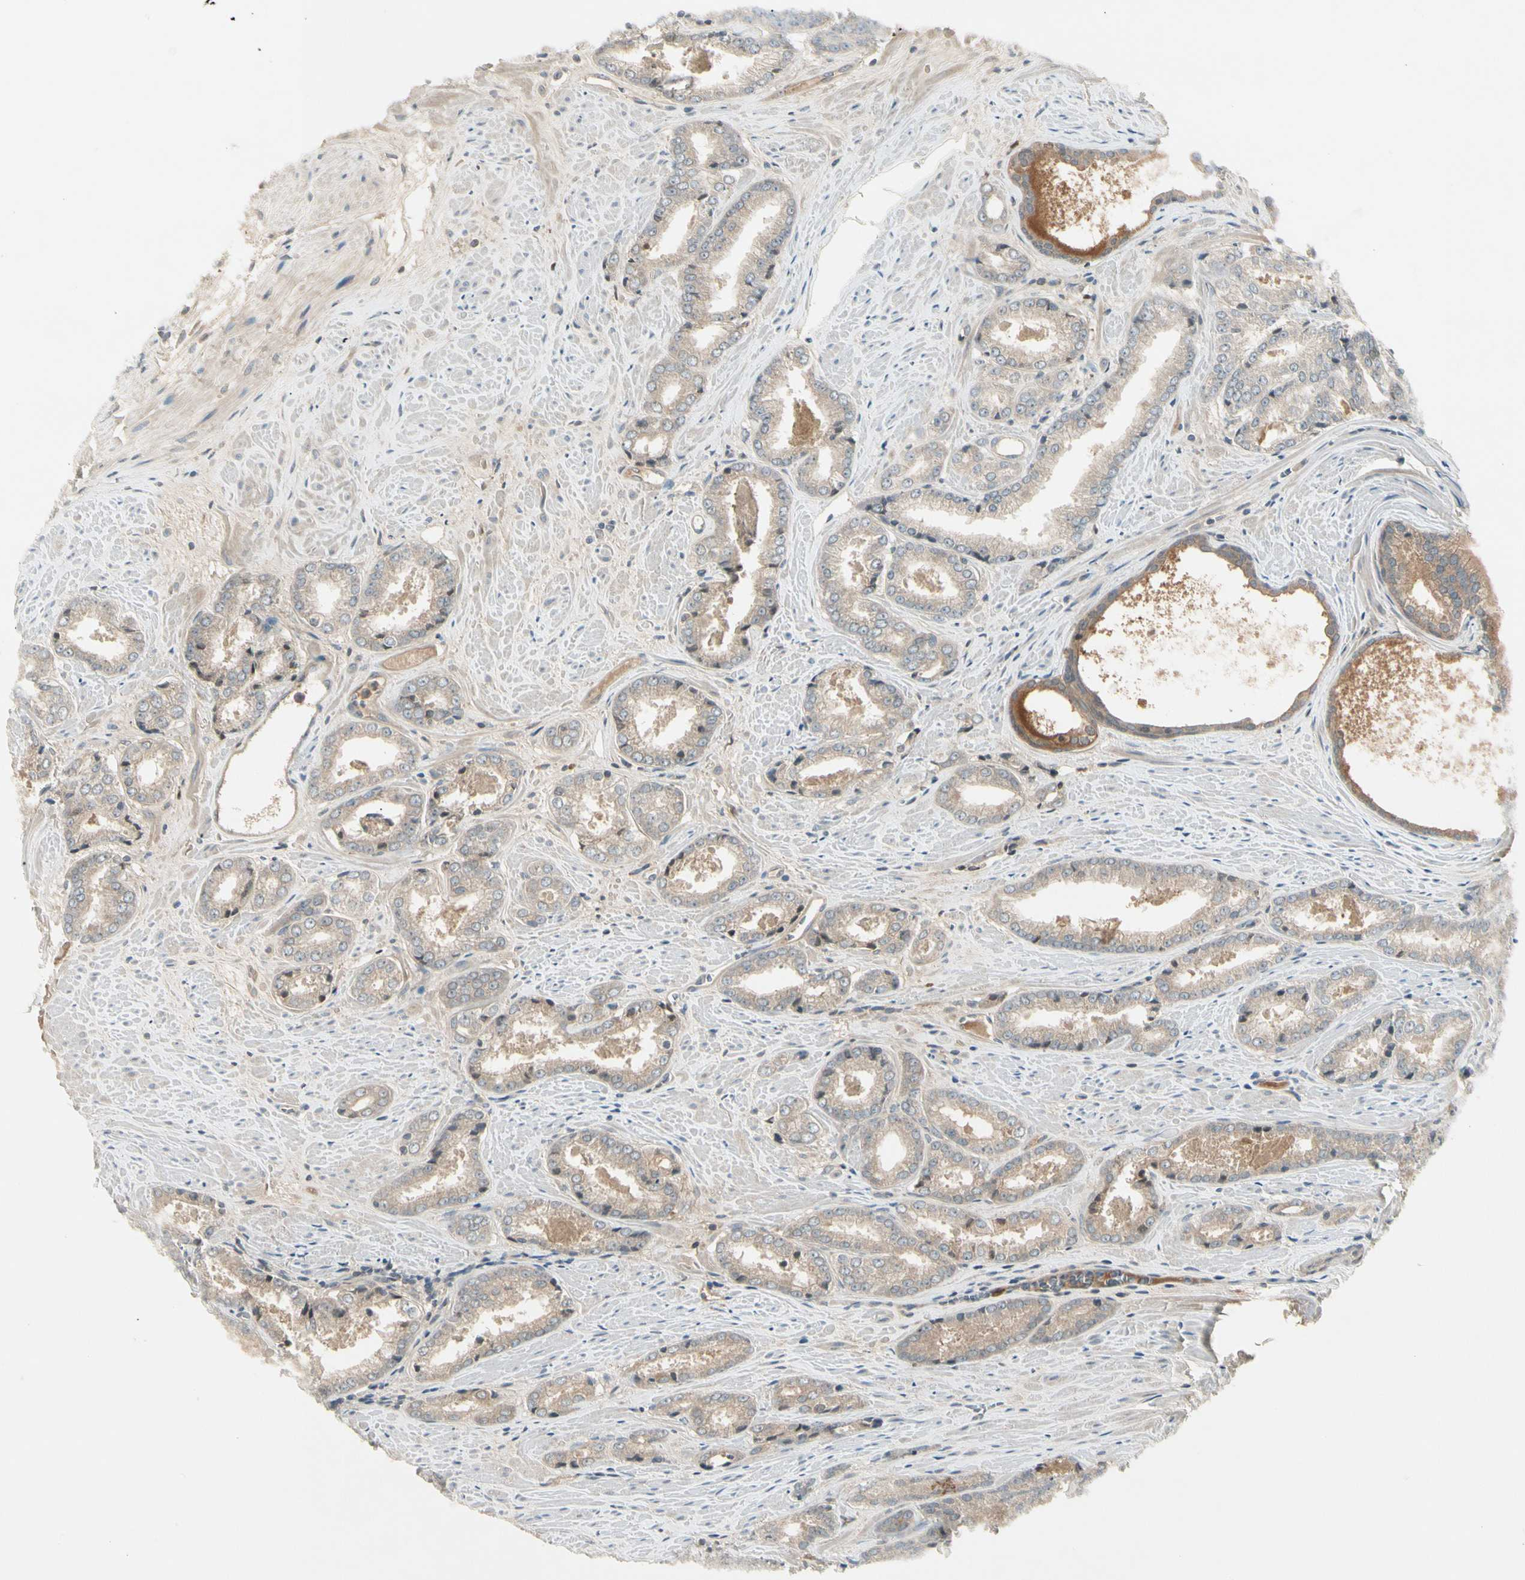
{"staining": {"intensity": "weak", "quantity": "25%-75%", "location": "cytoplasmic/membranous"}, "tissue": "prostate cancer", "cell_type": "Tumor cells", "image_type": "cancer", "snomed": [{"axis": "morphology", "description": "Adenocarcinoma, Low grade"}, {"axis": "topography", "description": "Prostate"}], "caption": "Immunohistochemical staining of prostate cancer (low-grade adenocarcinoma) demonstrates weak cytoplasmic/membranous protein positivity in about 25%-75% of tumor cells.", "gene": "CCL4", "patient": {"sex": "male", "age": 64}}